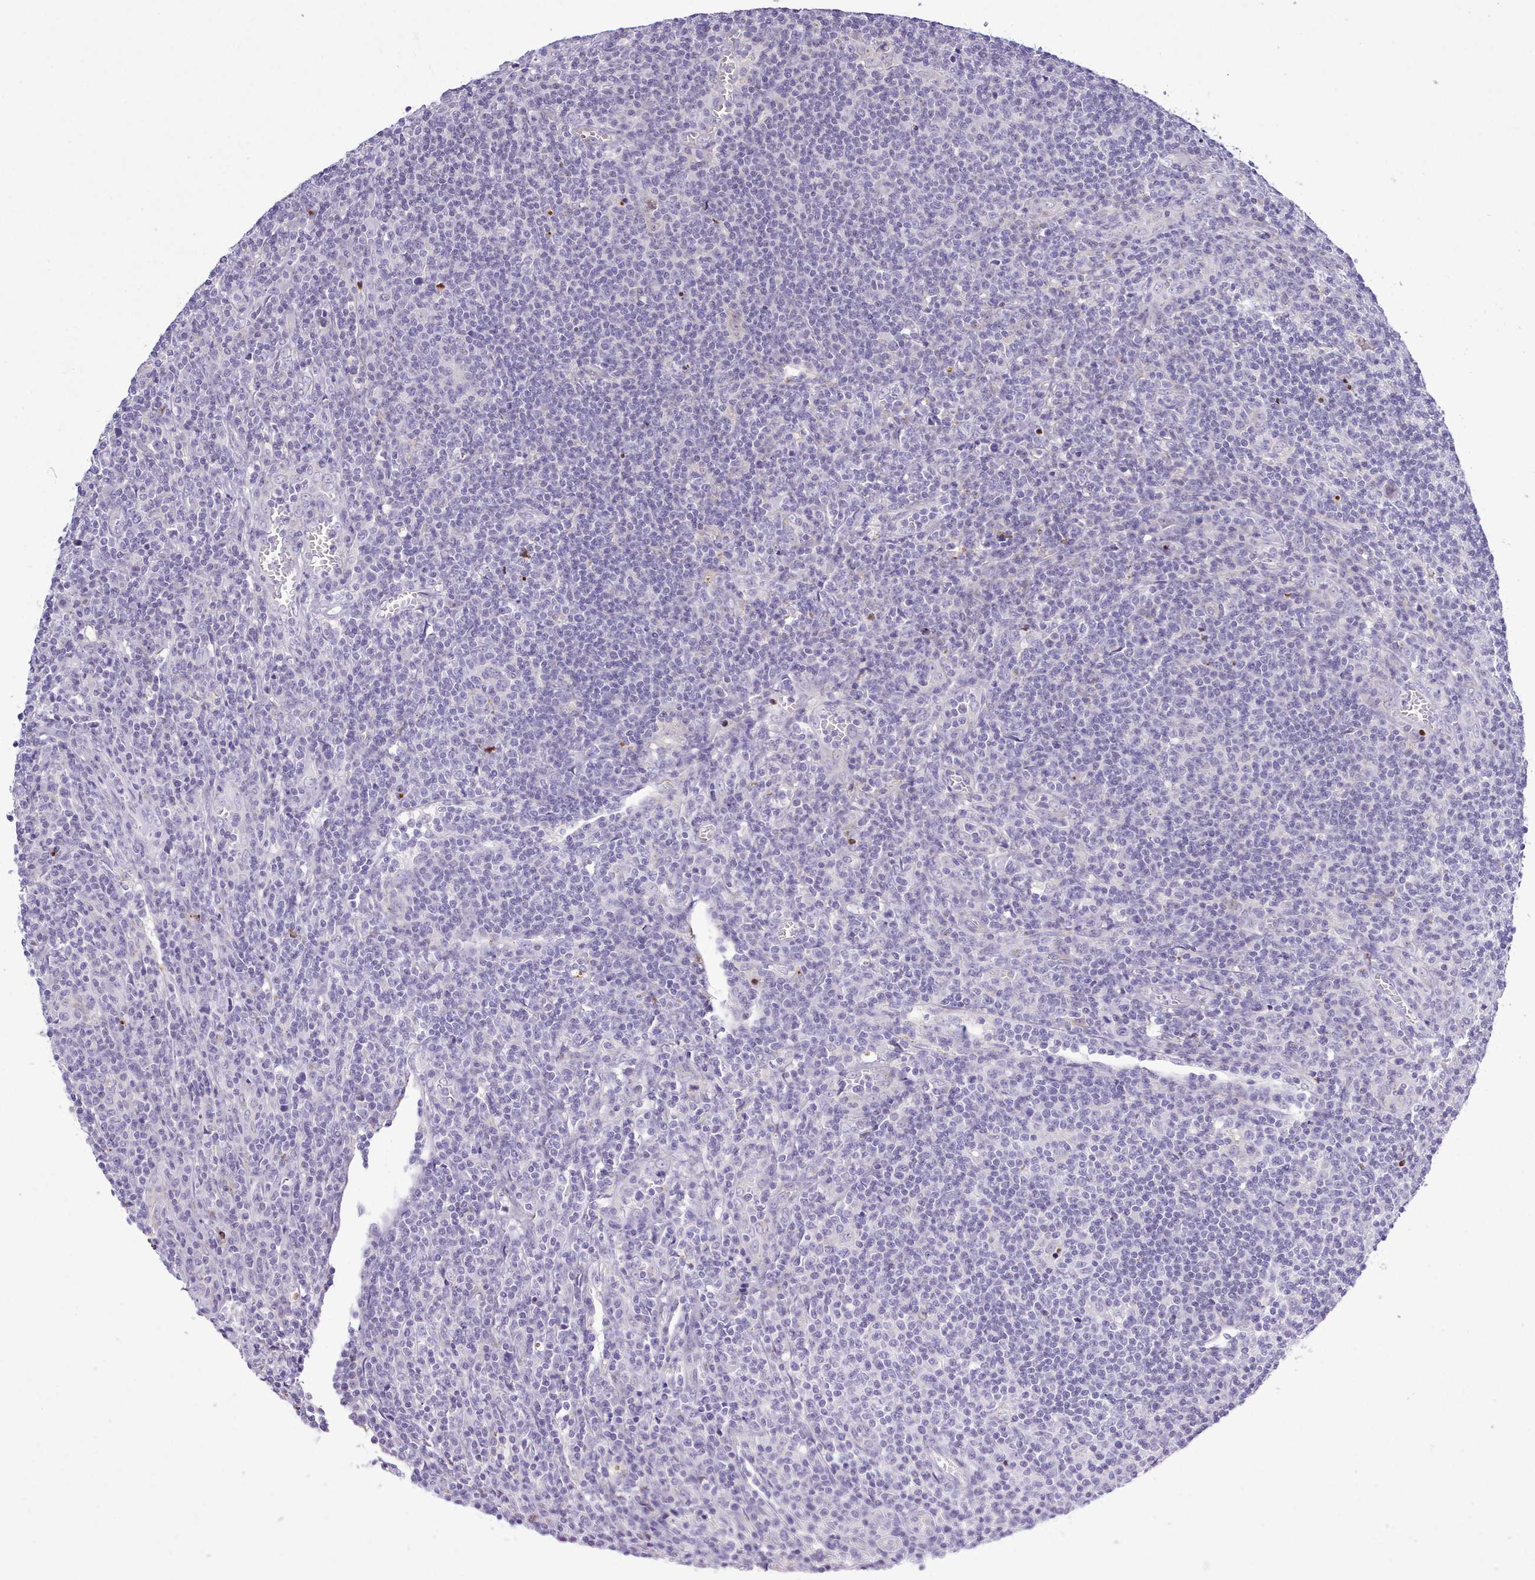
{"staining": {"intensity": "negative", "quantity": "none", "location": "none"}, "tissue": "lymphoma", "cell_type": "Tumor cells", "image_type": "cancer", "snomed": [{"axis": "morphology", "description": "Hodgkin's disease, NOS"}, {"axis": "topography", "description": "Lymph node"}], "caption": "DAB (3,3'-diaminobenzidine) immunohistochemical staining of Hodgkin's disease reveals no significant staining in tumor cells.", "gene": "SRD5A1", "patient": {"sex": "male", "age": 83}}